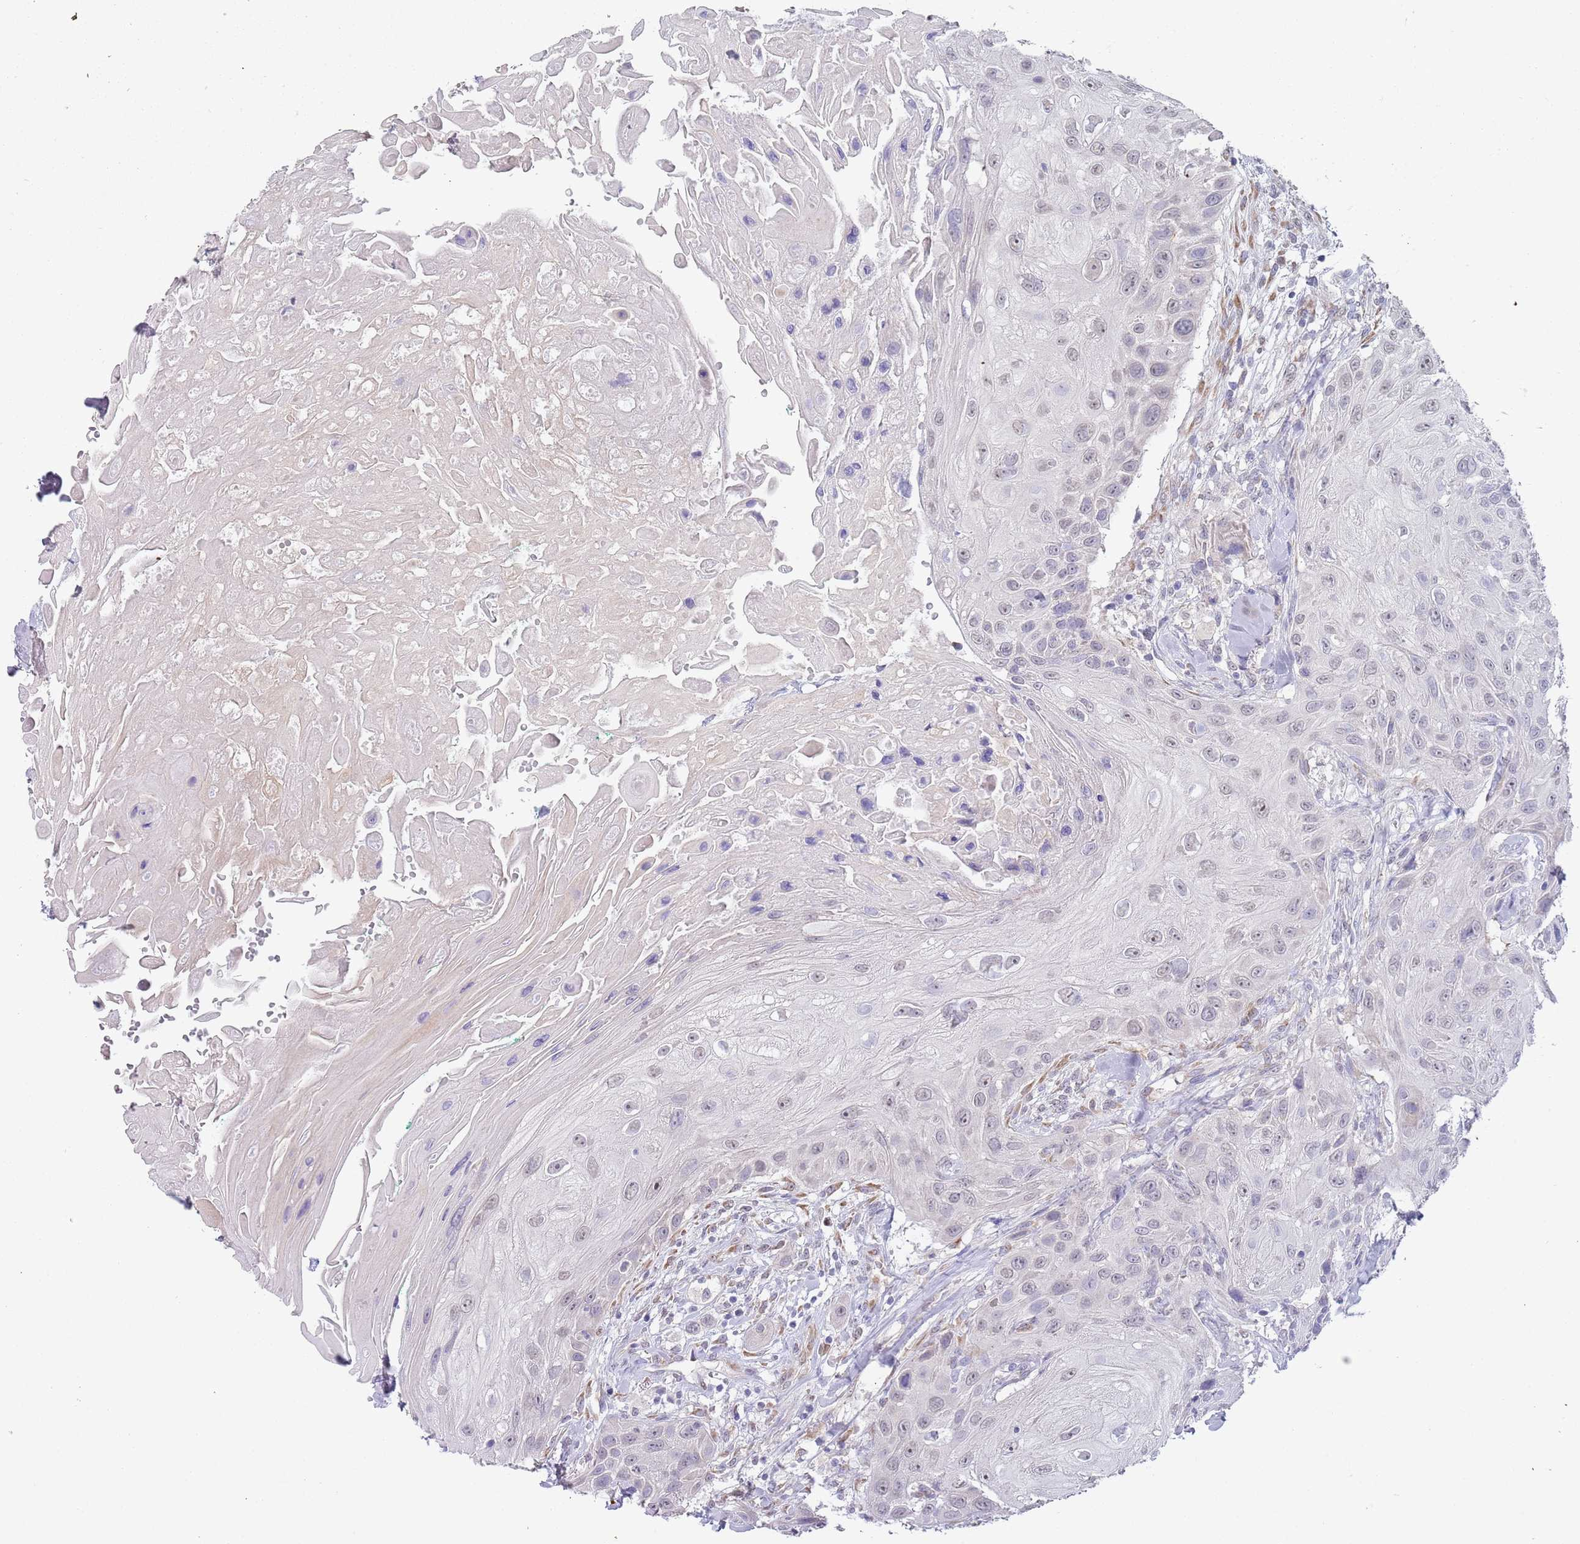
{"staining": {"intensity": "negative", "quantity": "none", "location": "none"}, "tissue": "head and neck cancer", "cell_type": "Tumor cells", "image_type": "cancer", "snomed": [{"axis": "morphology", "description": "Squamous cell carcinoma, NOS"}, {"axis": "topography", "description": "Head-Neck"}], "caption": "Head and neck cancer (squamous cell carcinoma) stained for a protein using immunohistochemistry (IHC) reveals no staining tumor cells.", "gene": "TNRC6C", "patient": {"sex": "male", "age": 81}}